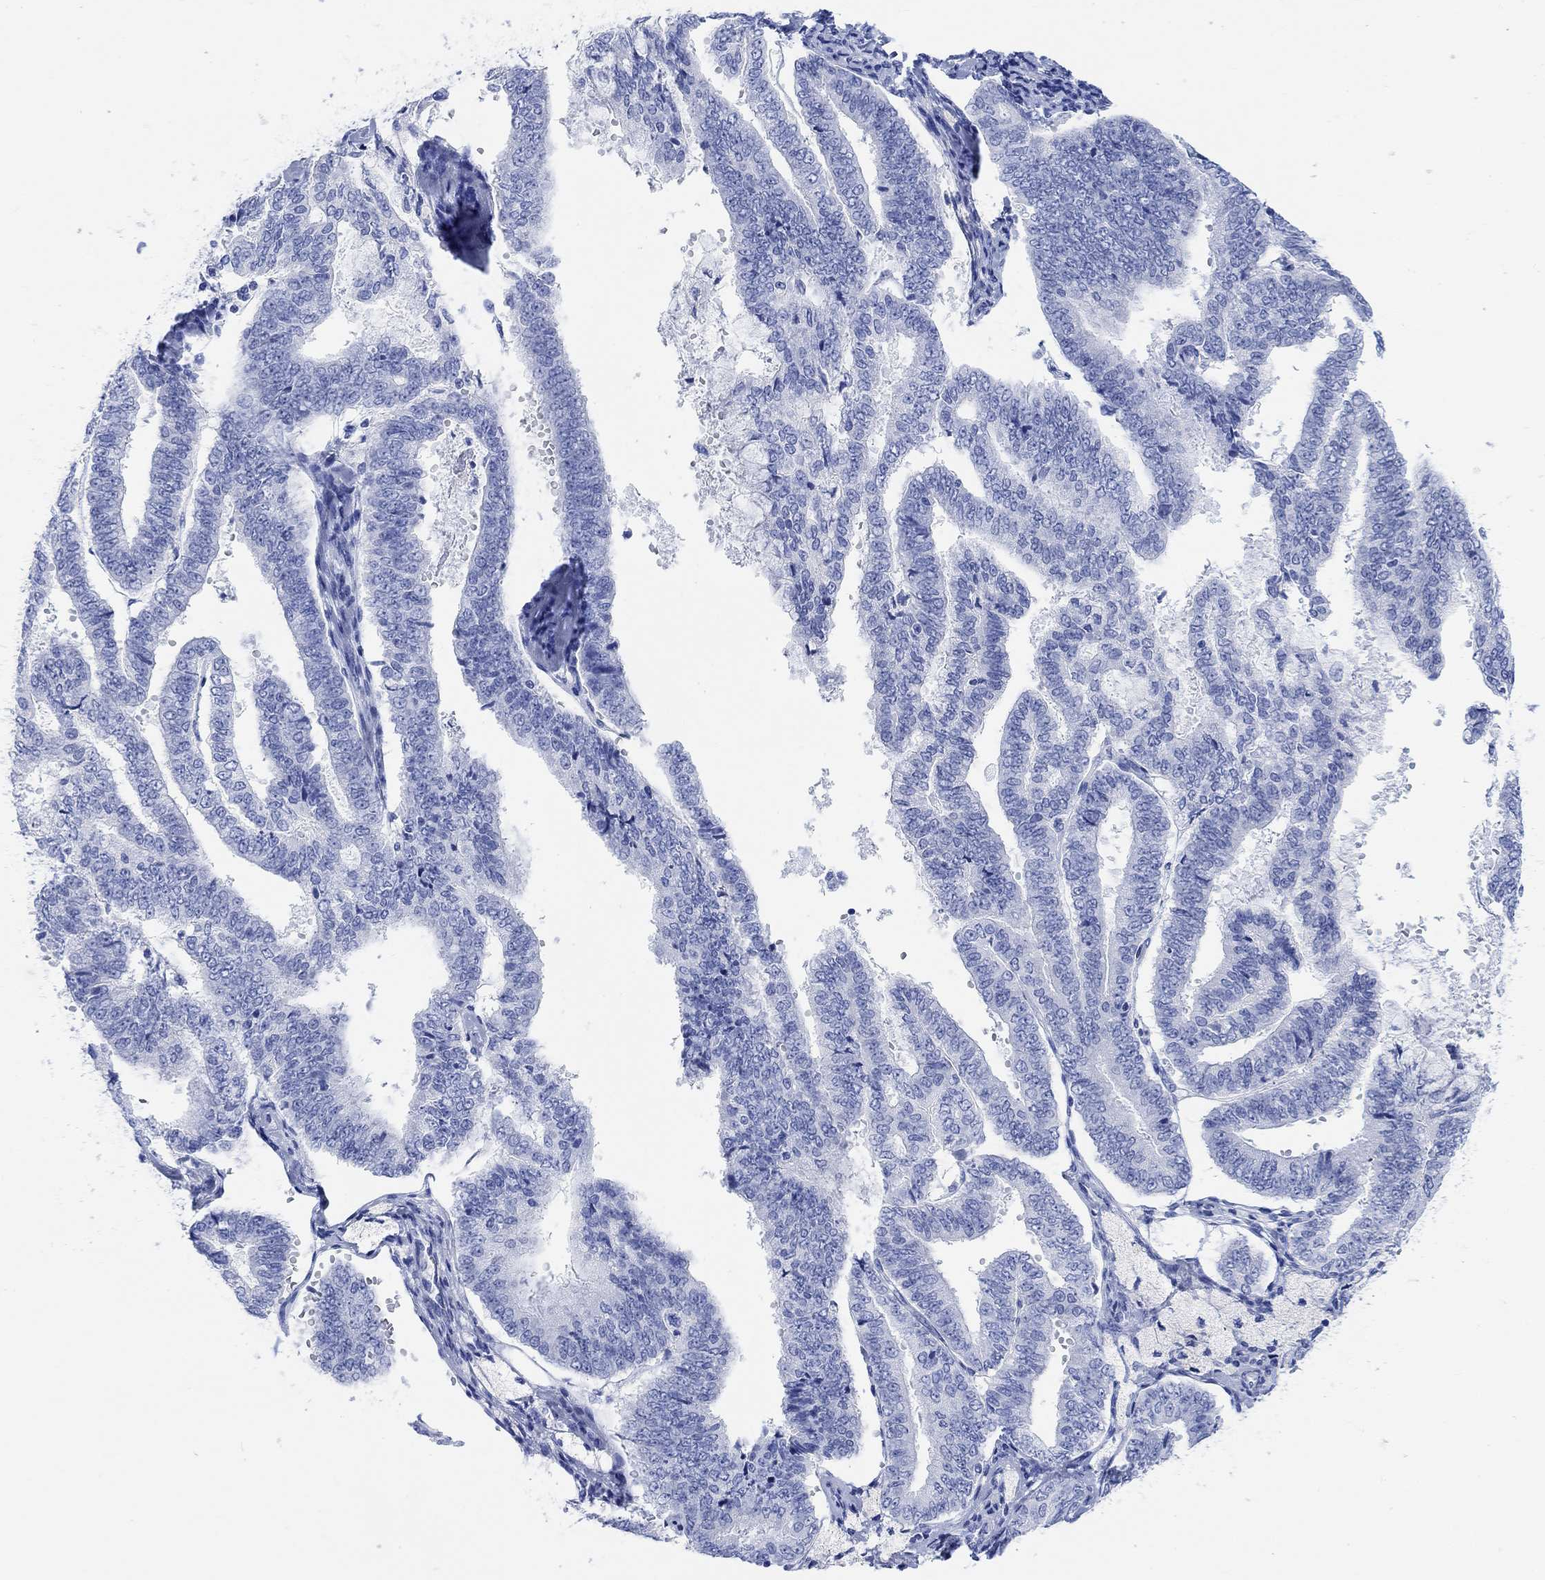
{"staining": {"intensity": "negative", "quantity": "none", "location": "none"}, "tissue": "endometrial cancer", "cell_type": "Tumor cells", "image_type": "cancer", "snomed": [{"axis": "morphology", "description": "Adenocarcinoma, NOS"}, {"axis": "topography", "description": "Endometrium"}], "caption": "Photomicrograph shows no protein positivity in tumor cells of adenocarcinoma (endometrial) tissue. (Brightfield microscopy of DAB immunohistochemistry at high magnification).", "gene": "ANKRD33", "patient": {"sex": "female", "age": 63}}